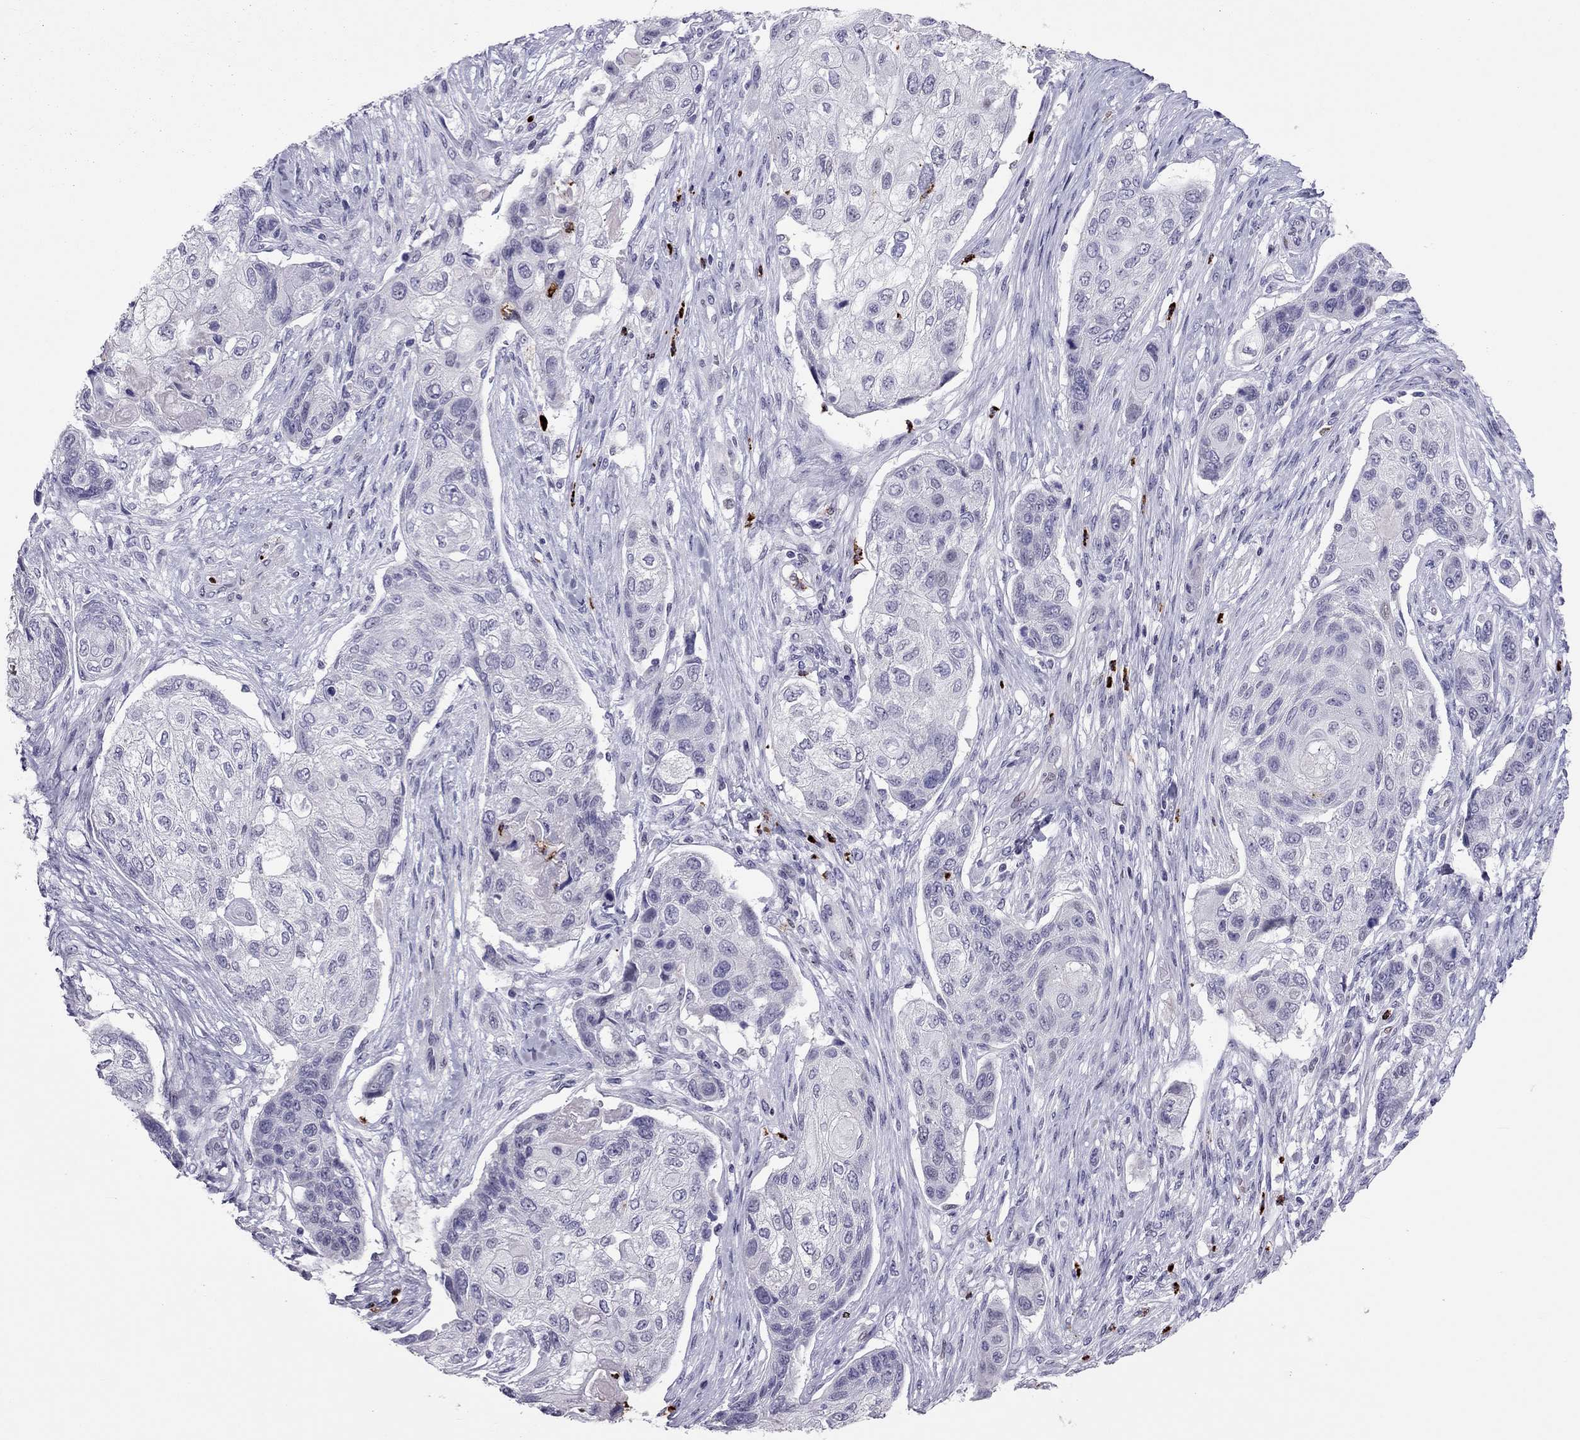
{"staining": {"intensity": "negative", "quantity": "none", "location": "none"}, "tissue": "lung cancer", "cell_type": "Tumor cells", "image_type": "cancer", "snomed": [{"axis": "morphology", "description": "Normal tissue, NOS"}, {"axis": "morphology", "description": "Squamous cell carcinoma, NOS"}, {"axis": "topography", "description": "Bronchus"}, {"axis": "topography", "description": "Lung"}], "caption": "A high-resolution photomicrograph shows immunohistochemistry (IHC) staining of lung squamous cell carcinoma, which reveals no significant expression in tumor cells.", "gene": "CCL27", "patient": {"sex": "male", "age": 69}}